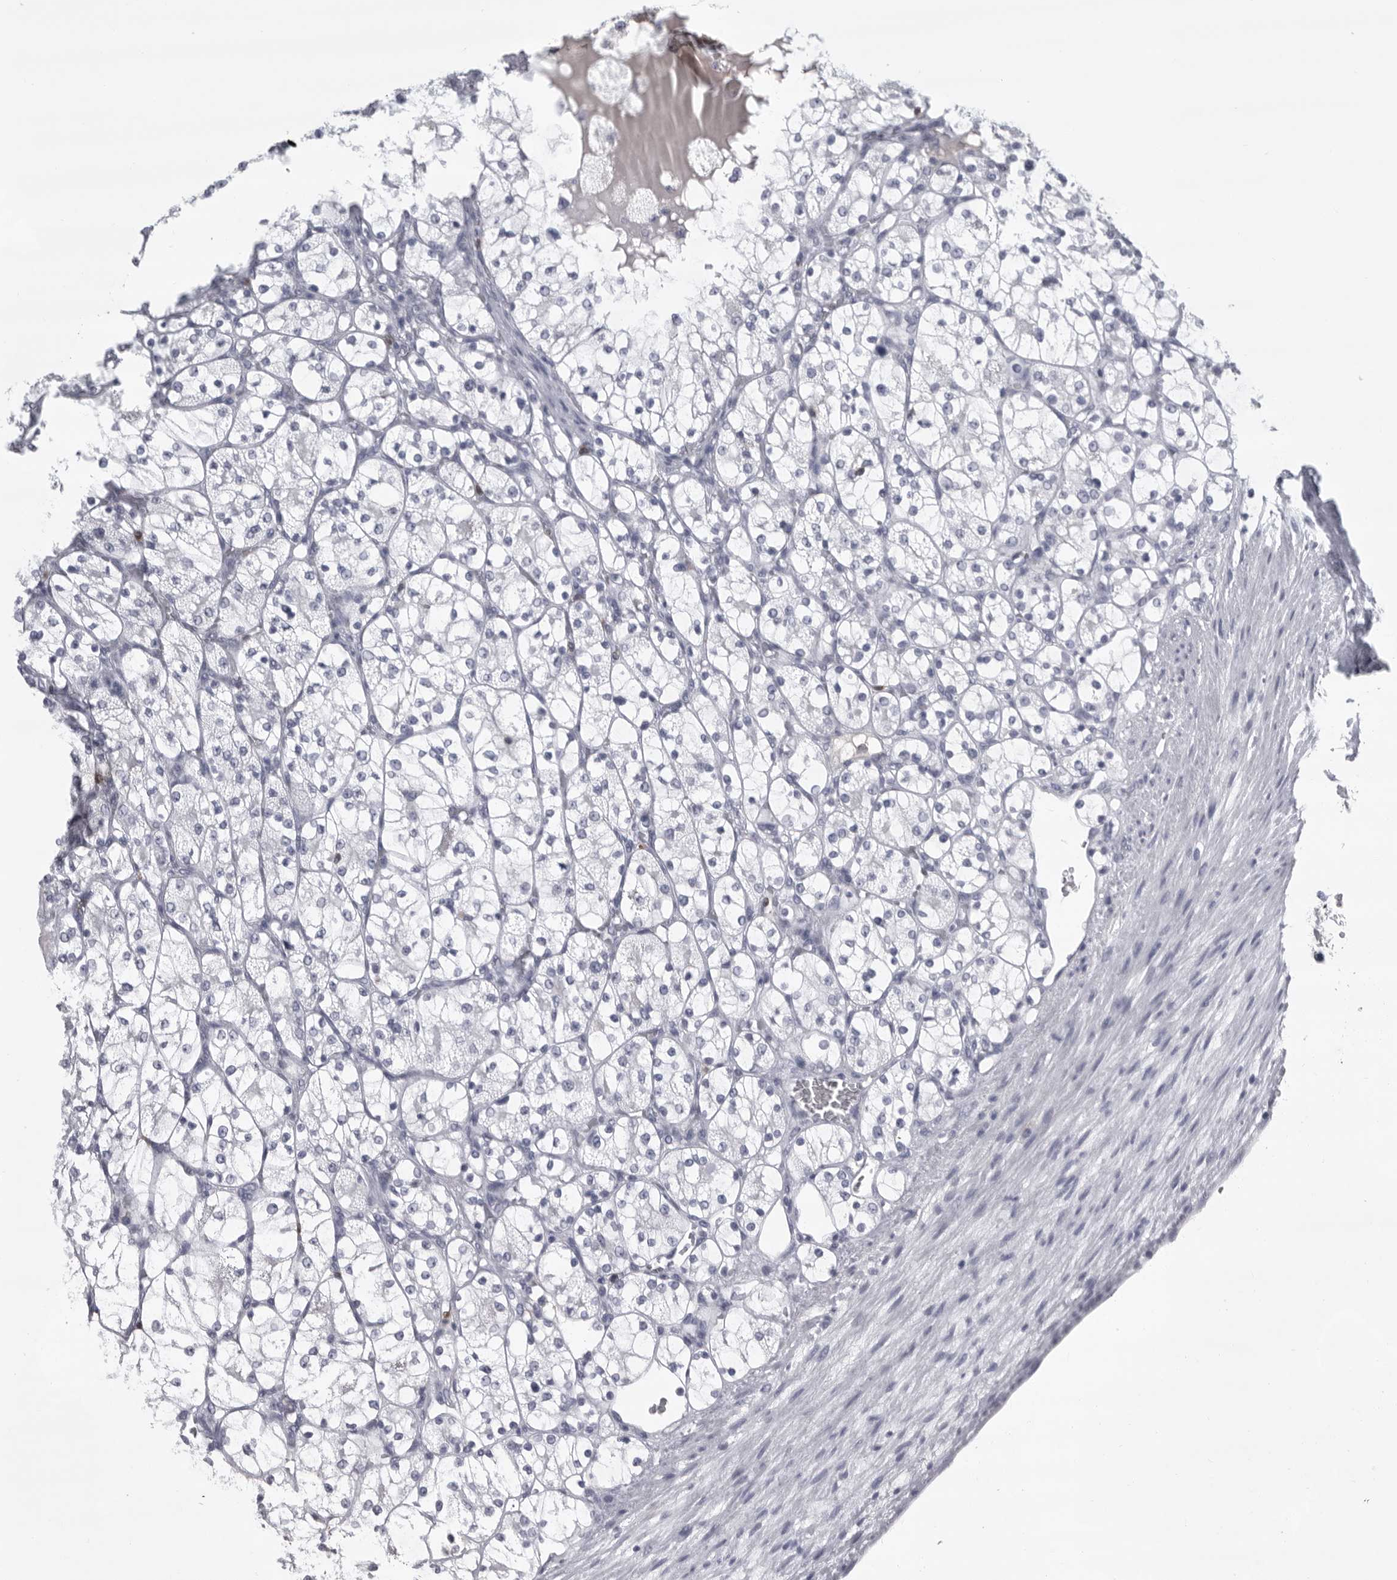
{"staining": {"intensity": "negative", "quantity": "none", "location": "none"}, "tissue": "renal cancer", "cell_type": "Tumor cells", "image_type": "cancer", "snomed": [{"axis": "morphology", "description": "Adenocarcinoma, NOS"}, {"axis": "topography", "description": "Kidney"}], "caption": "DAB immunohistochemical staining of renal cancer (adenocarcinoma) demonstrates no significant staining in tumor cells. The staining is performed using DAB (3,3'-diaminobenzidine) brown chromogen with nuclei counter-stained in using hematoxylin.", "gene": "GNLY", "patient": {"sex": "female", "age": 69}}